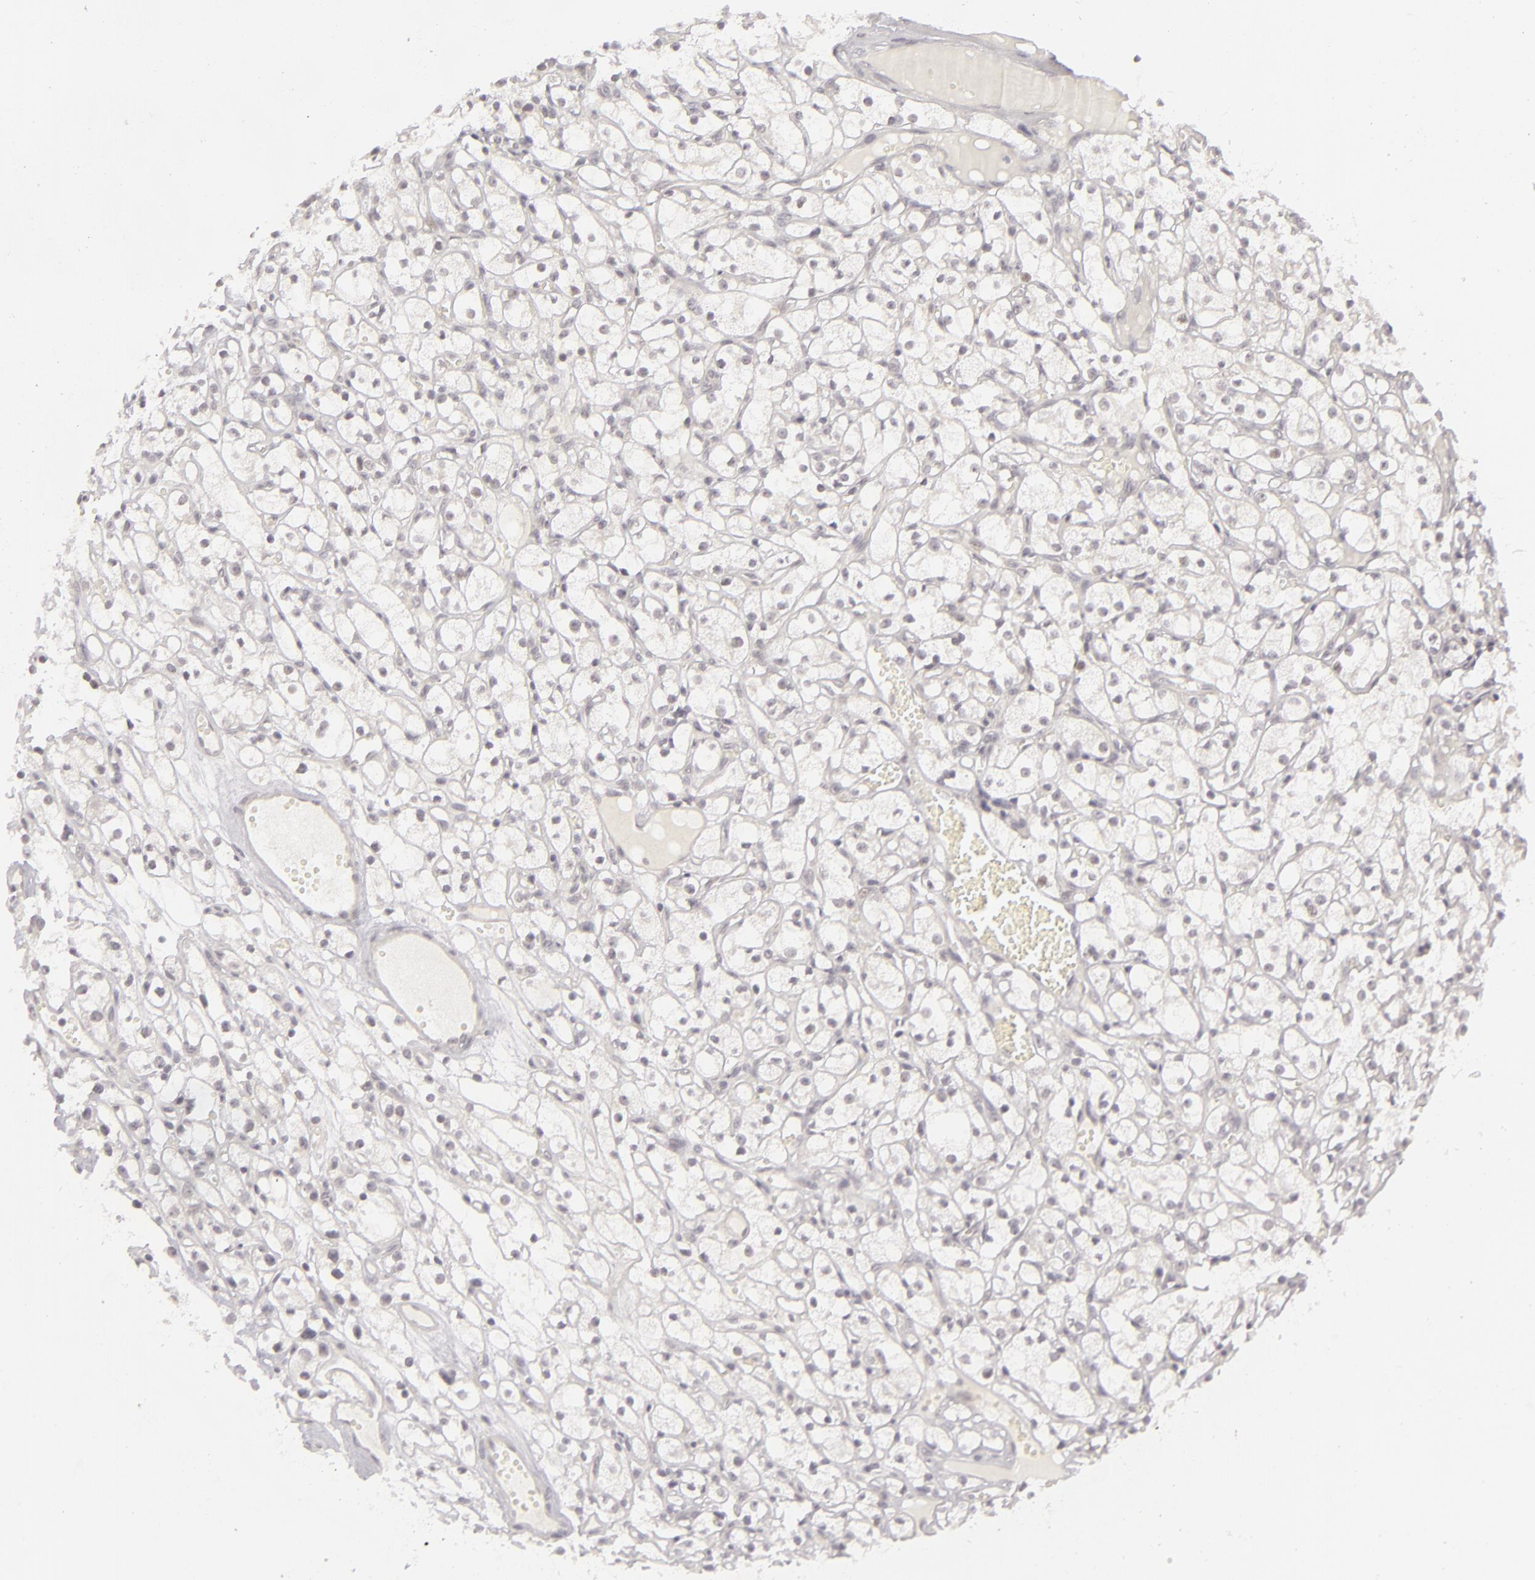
{"staining": {"intensity": "negative", "quantity": "none", "location": "none"}, "tissue": "renal cancer", "cell_type": "Tumor cells", "image_type": "cancer", "snomed": [{"axis": "morphology", "description": "Adenocarcinoma, NOS"}, {"axis": "topography", "description": "Kidney"}], "caption": "Human renal adenocarcinoma stained for a protein using immunohistochemistry exhibits no expression in tumor cells.", "gene": "DLG3", "patient": {"sex": "male", "age": 61}}